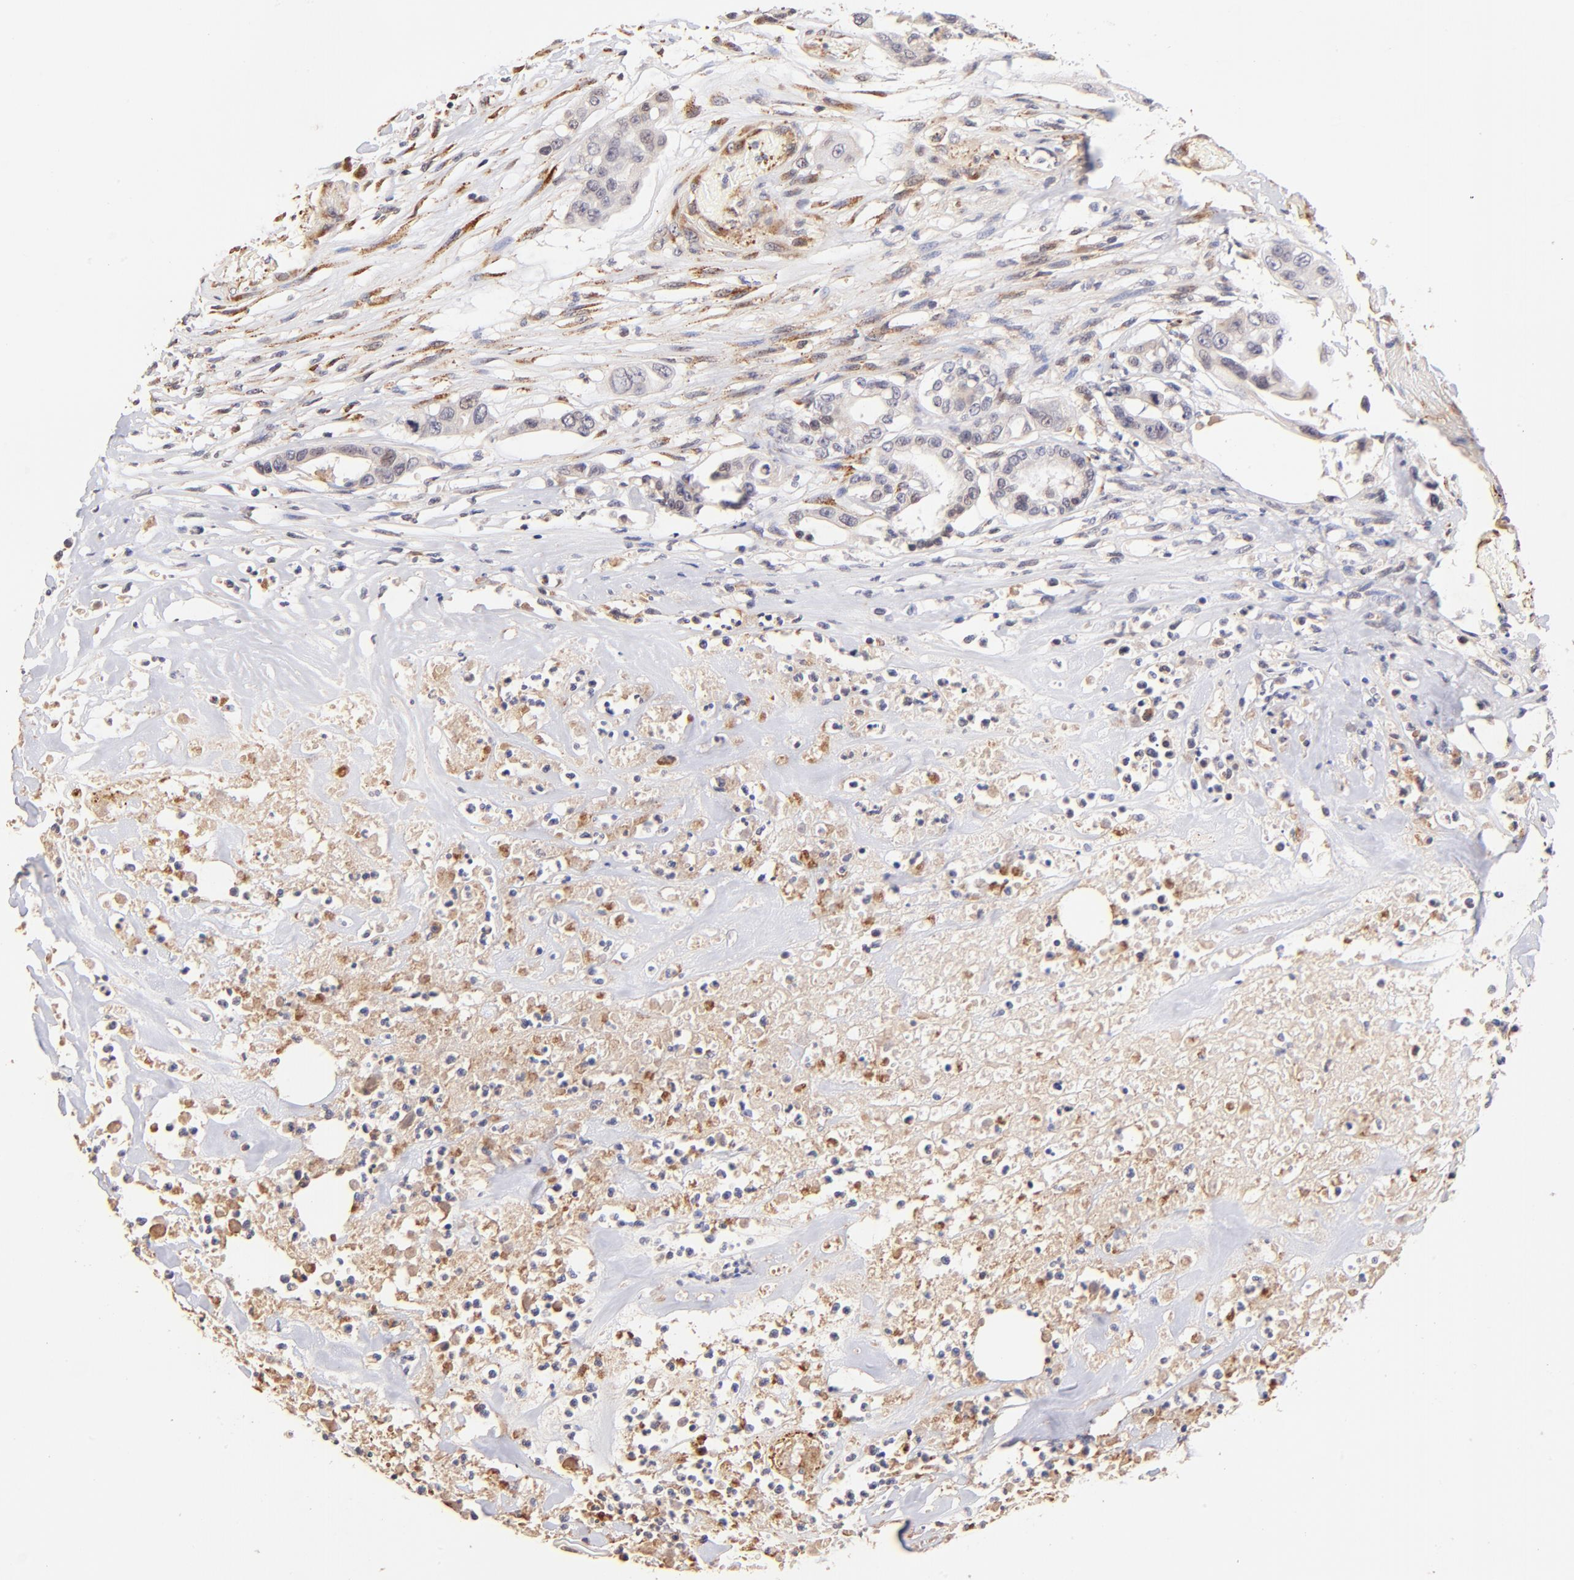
{"staining": {"intensity": "weak", "quantity": "25%-75%", "location": "cytoplasmic/membranous"}, "tissue": "colorectal cancer", "cell_type": "Tumor cells", "image_type": "cancer", "snomed": [{"axis": "morphology", "description": "Adenocarcinoma, NOS"}, {"axis": "topography", "description": "Colon"}], "caption": "Human colorectal cancer (adenocarcinoma) stained with a brown dye shows weak cytoplasmic/membranous positive positivity in about 25%-75% of tumor cells.", "gene": "SPARC", "patient": {"sex": "female", "age": 70}}